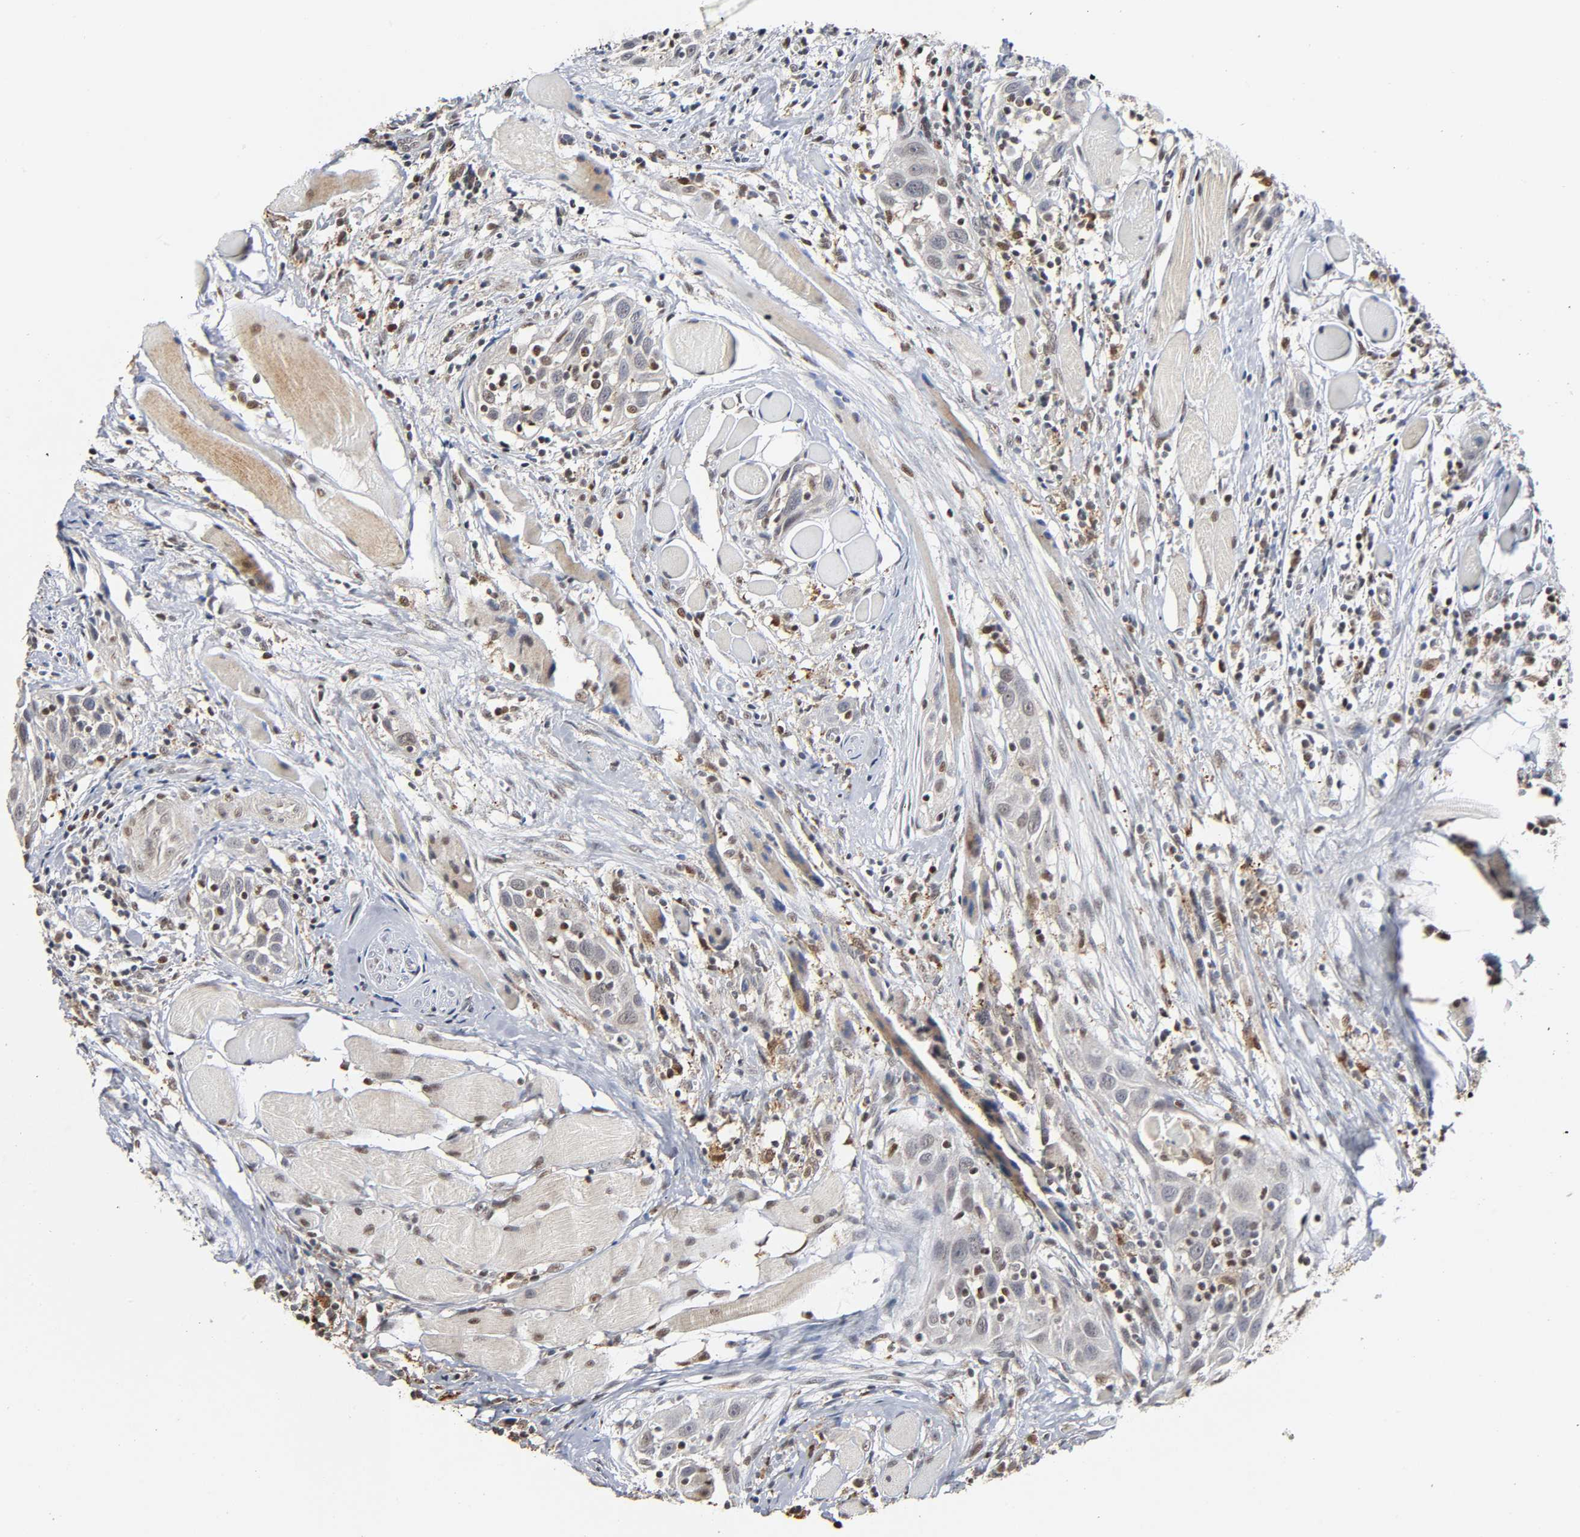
{"staining": {"intensity": "negative", "quantity": "none", "location": "none"}, "tissue": "head and neck cancer", "cell_type": "Tumor cells", "image_type": "cancer", "snomed": [{"axis": "morphology", "description": "Squamous cell carcinoma, NOS"}, {"axis": "topography", "description": "Oral tissue"}, {"axis": "topography", "description": "Head-Neck"}], "caption": "Tumor cells show no significant staining in head and neck cancer (squamous cell carcinoma).", "gene": "KAT2B", "patient": {"sex": "female", "age": 50}}